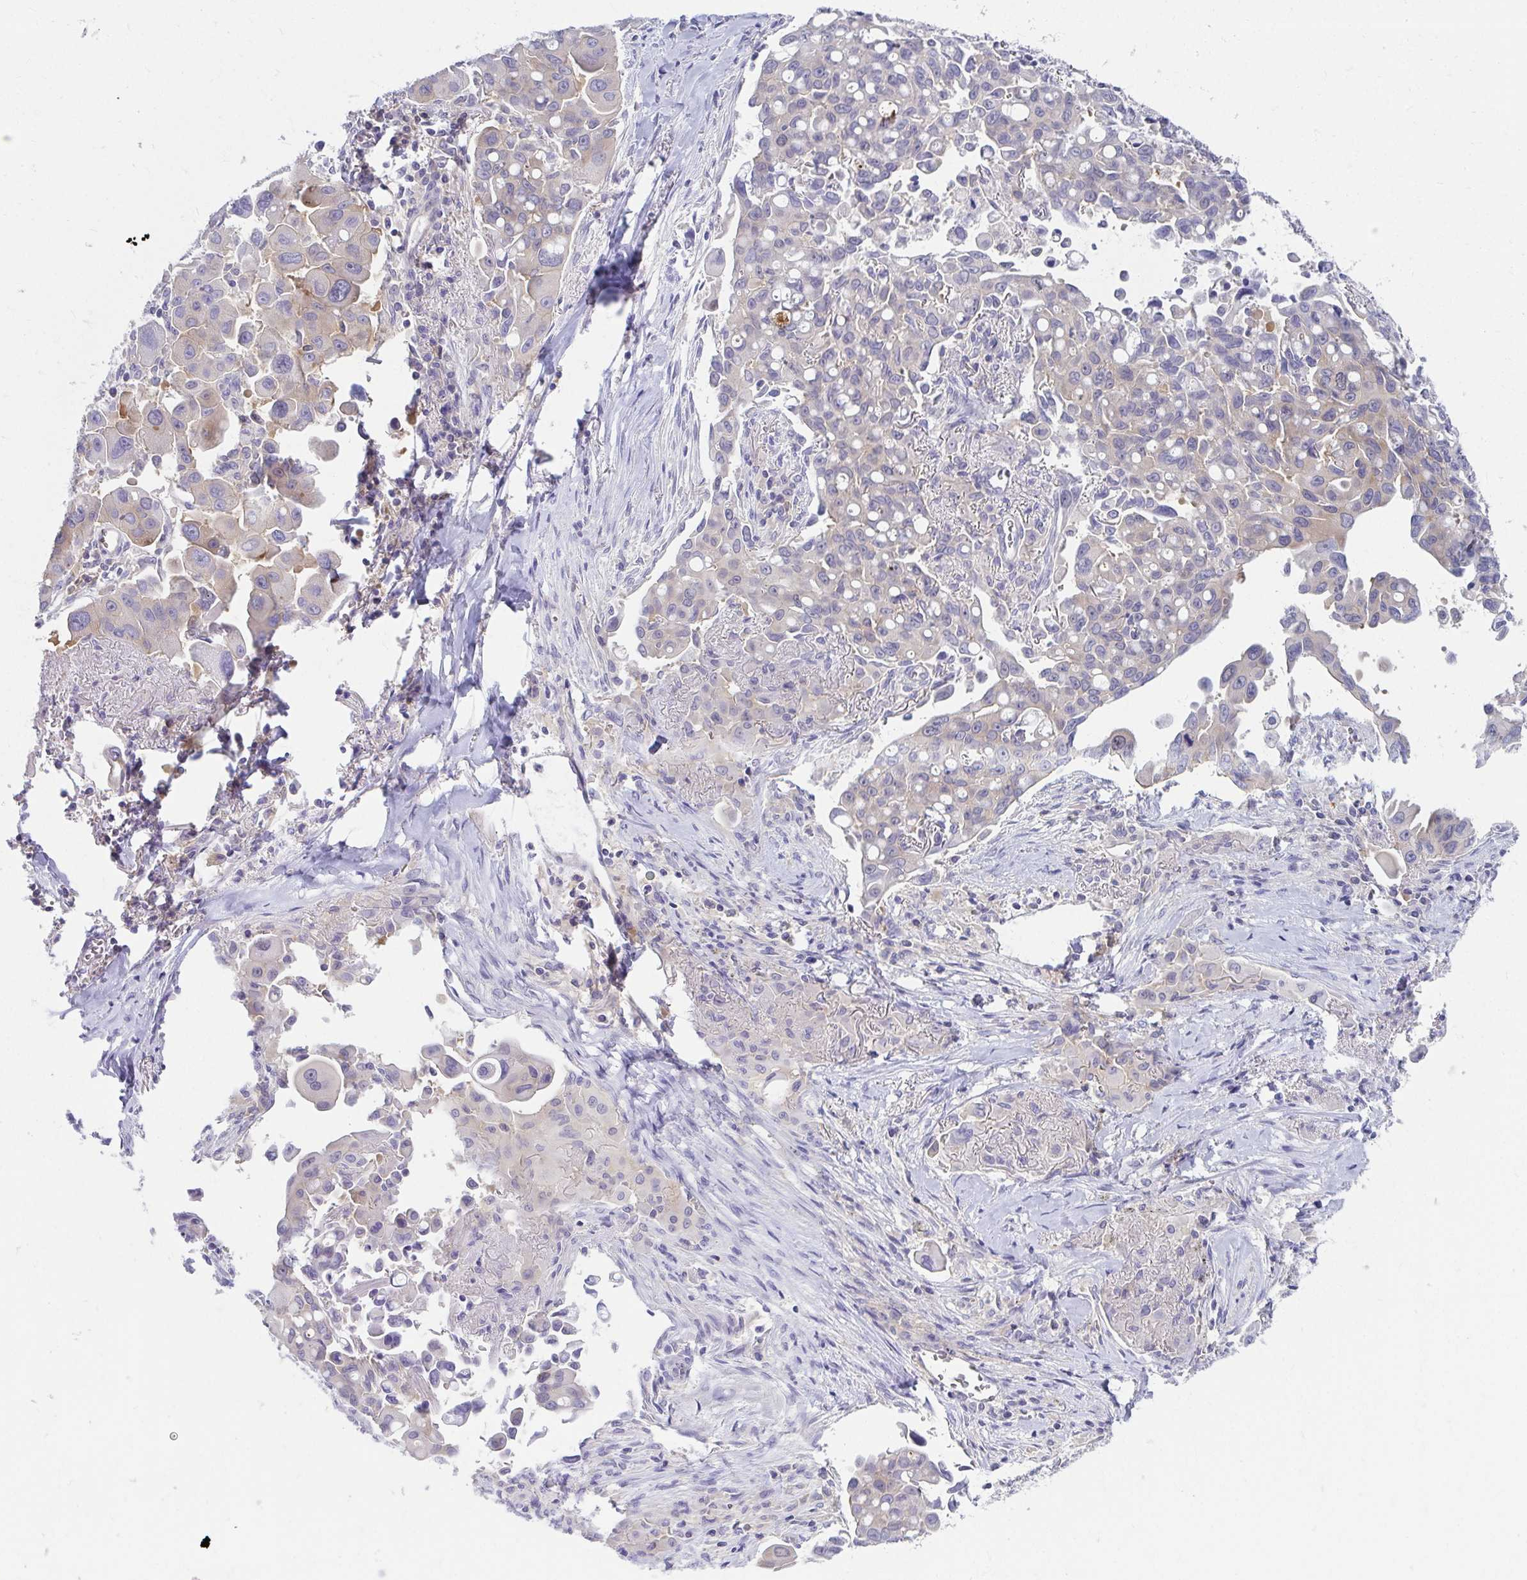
{"staining": {"intensity": "weak", "quantity": "<25%", "location": "cytoplasmic/membranous"}, "tissue": "lung cancer", "cell_type": "Tumor cells", "image_type": "cancer", "snomed": [{"axis": "morphology", "description": "Adenocarcinoma, NOS"}, {"axis": "topography", "description": "Lung"}], "caption": "This is an immunohistochemistry image of human lung cancer. There is no expression in tumor cells.", "gene": "C19orf81", "patient": {"sex": "male", "age": 68}}